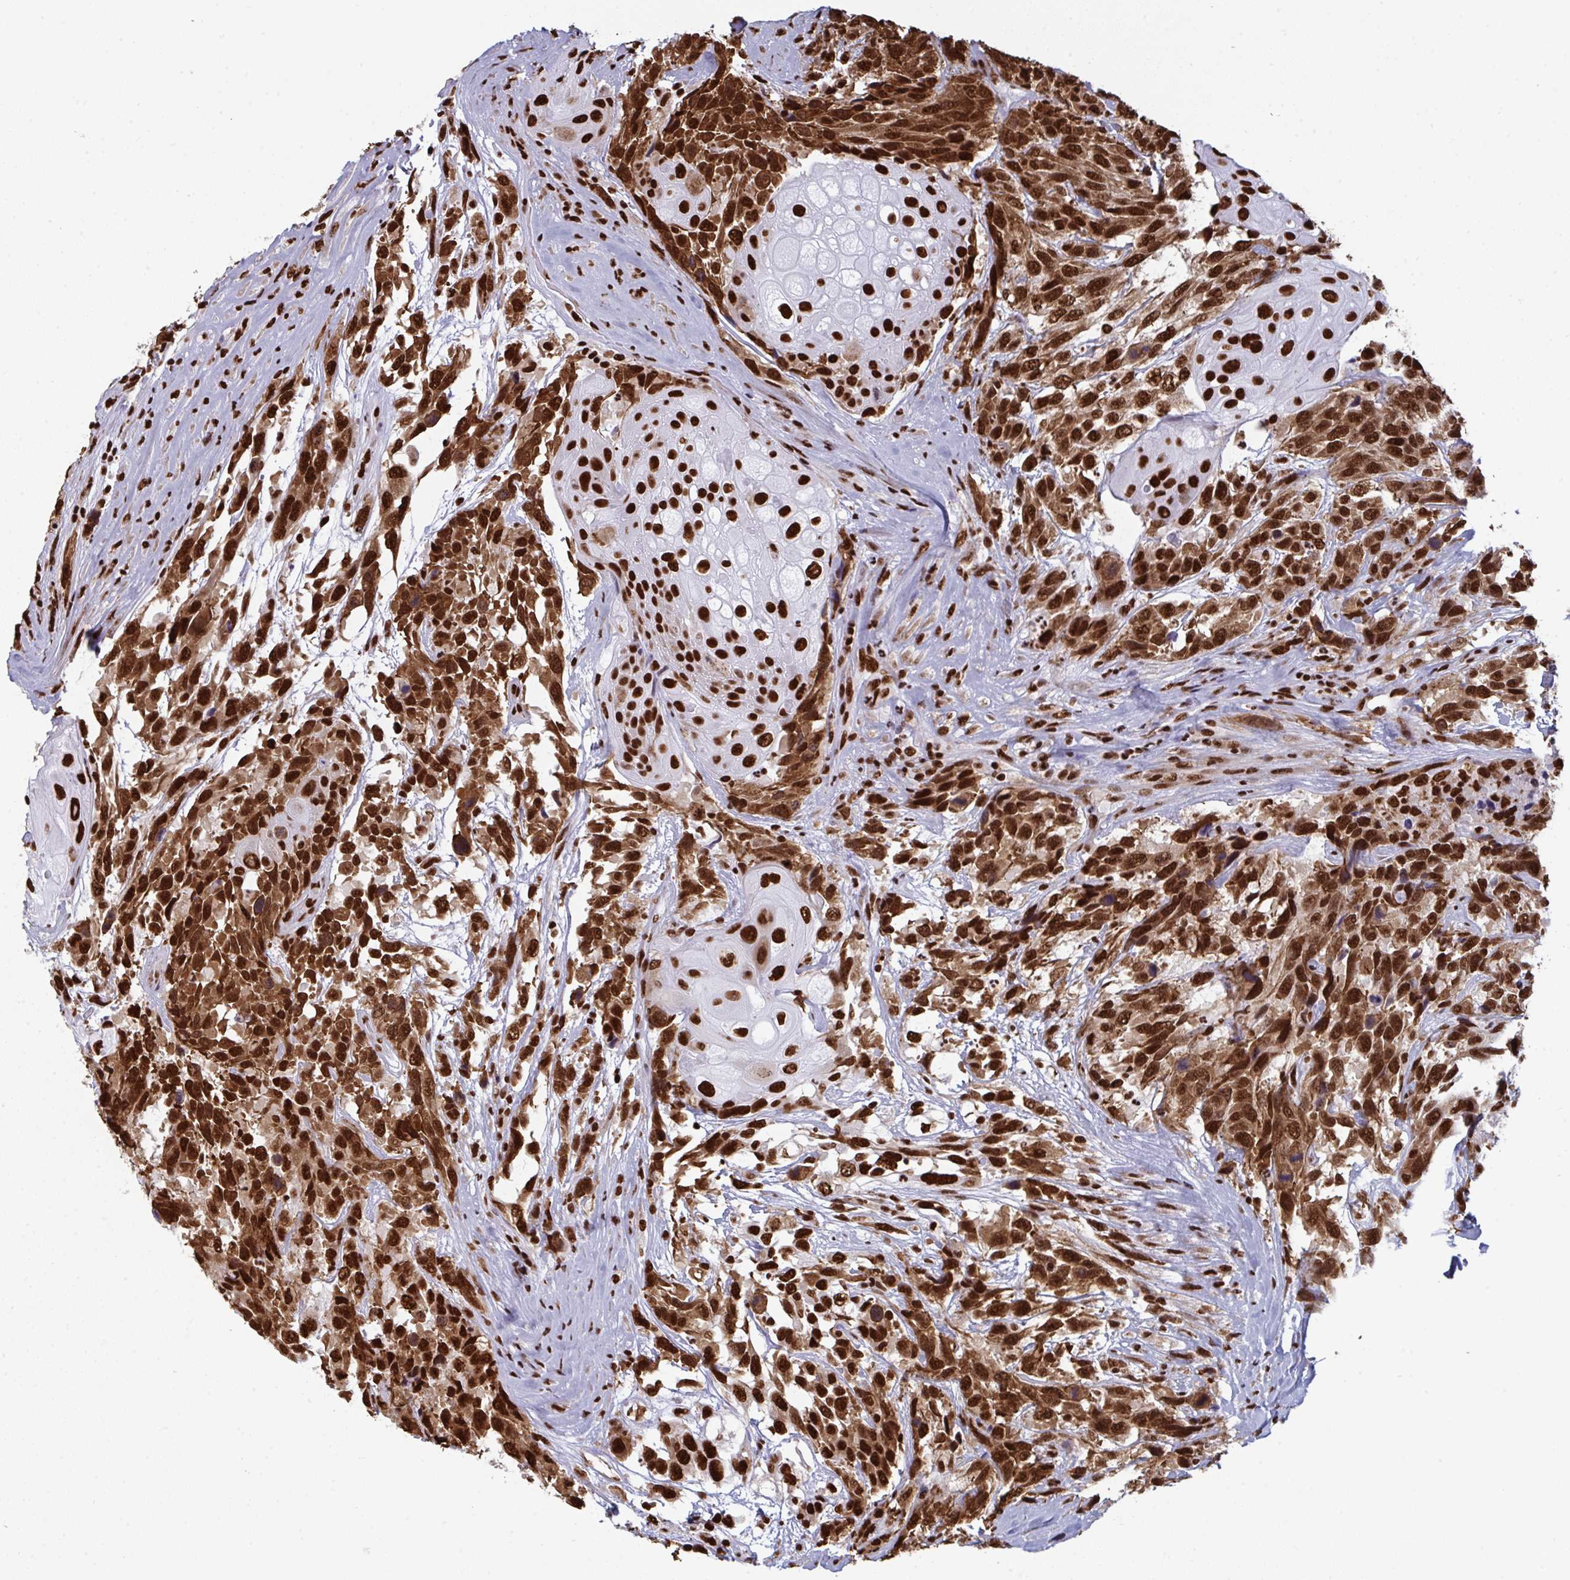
{"staining": {"intensity": "strong", "quantity": ">75%", "location": "cytoplasmic/membranous,nuclear"}, "tissue": "urothelial cancer", "cell_type": "Tumor cells", "image_type": "cancer", "snomed": [{"axis": "morphology", "description": "Urothelial carcinoma, High grade"}, {"axis": "topography", "description": "Urinary bladder"}], "caption": "An immunohistochemistry (IHC) micrograph of tumor tissue is shown. Protein staining in brown shows strong cytoplasmic/membranous and nuclear positivity in high-grade urothelial carcinoma within tumor cells. The protein of interest is stained brown, and the nuclei are stained in blue (DAB (3,3'-diaminobenzidine) IHC with brightfield microscopy, high magnification).", "gene": "GAR1", "patient": {"sex": "female", "age": 70}}